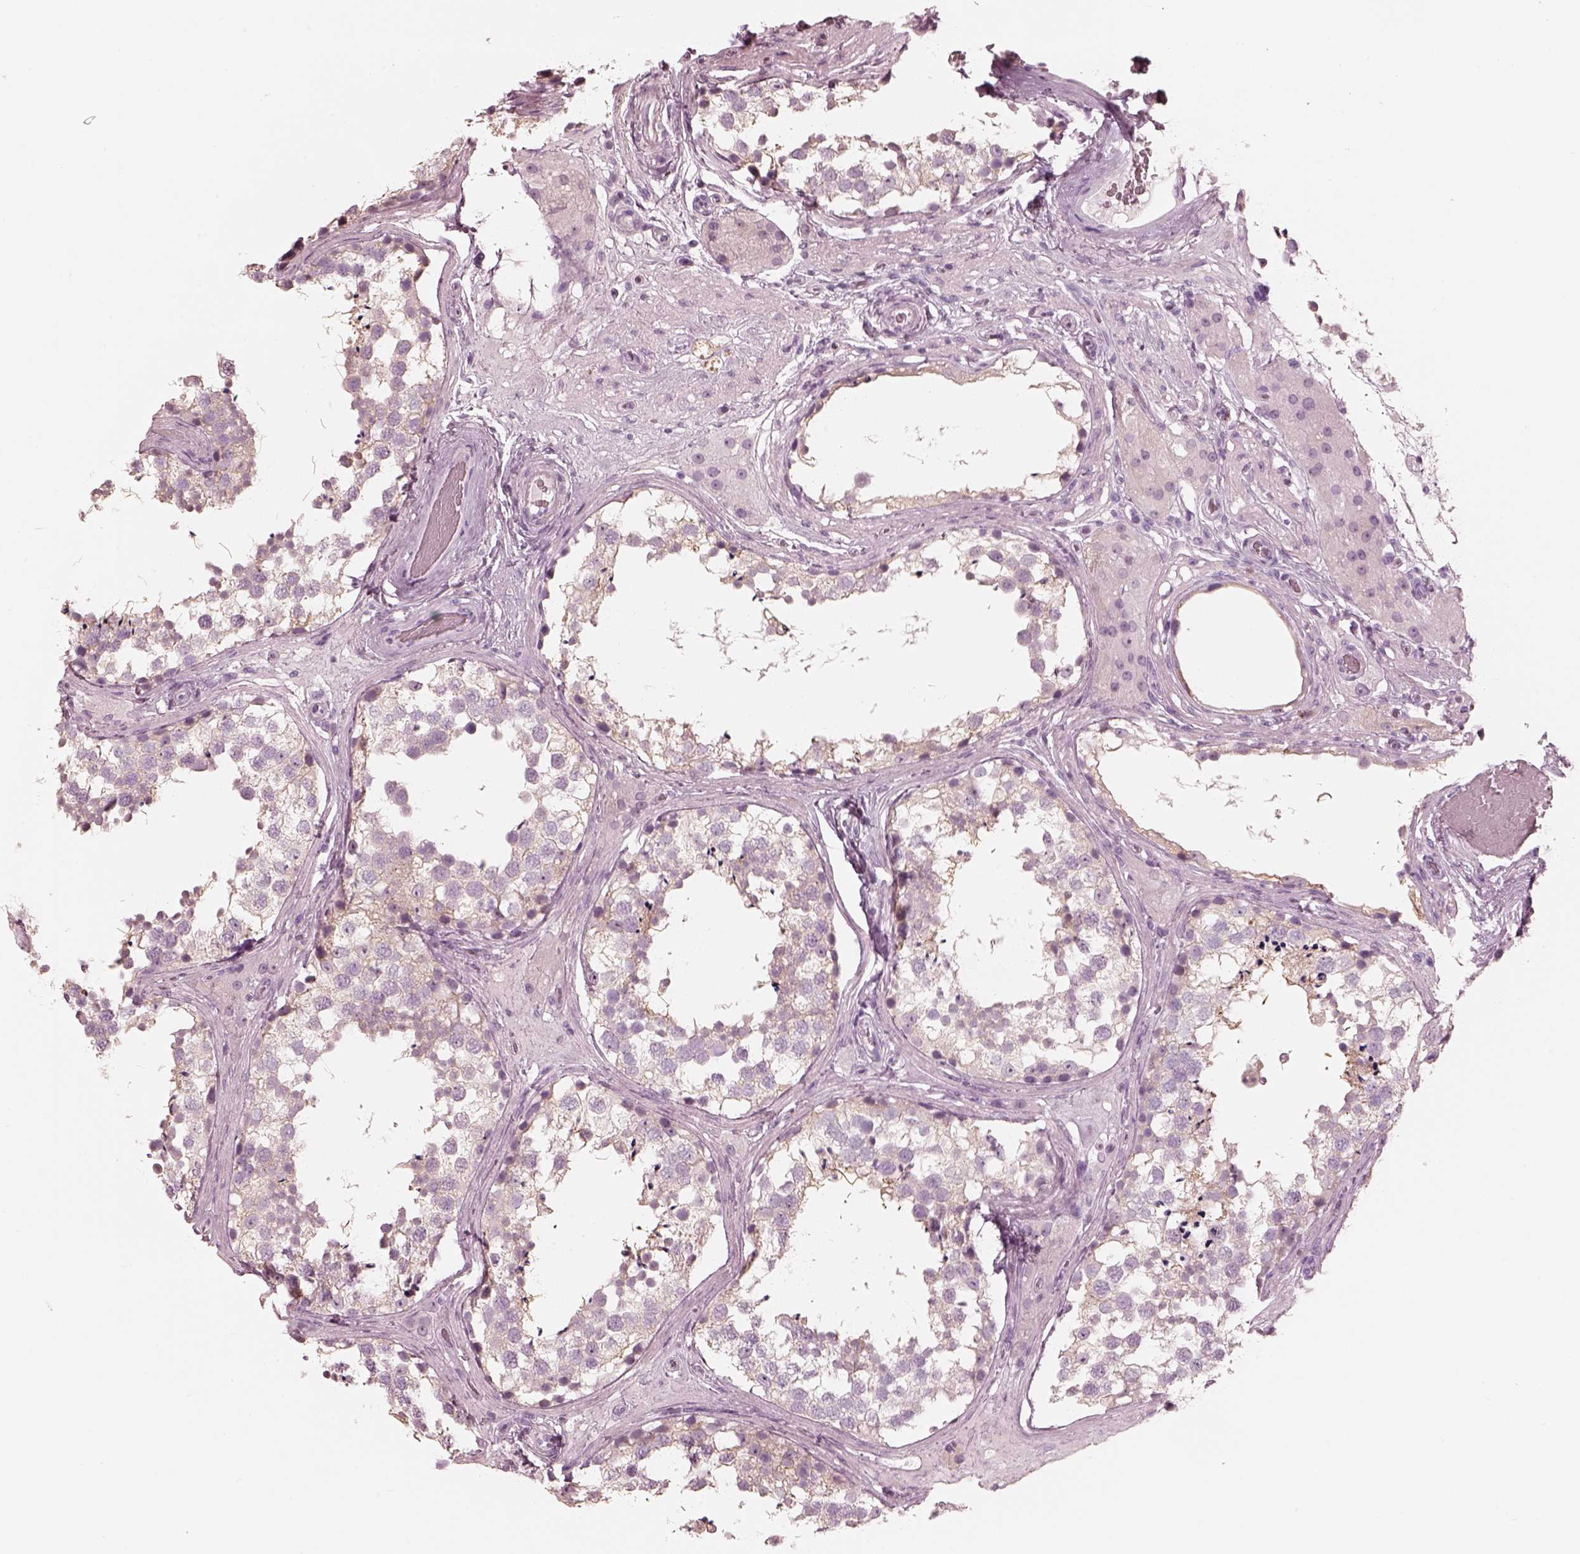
{"staining": {"intensity": "negative", "quantity": "none", "location": "none"}, "tissue": "testis", "cell_type": "Cells in seminiferous ducts", "image_type": "normal", "snomed": [{"axis": "morphology", "description": "Normal tissue, NOS"}, {"axis": "morphology", "description": "Seminoma, NOS"}, {"axis": "topography", "description": "Testis"}], "caption": "Photomicrograph shows no protein positivity in cells in seminiferous ducts of unremarkable testis.", "gene": "PON3", "patient": {"sex": "male", "age": 65}}